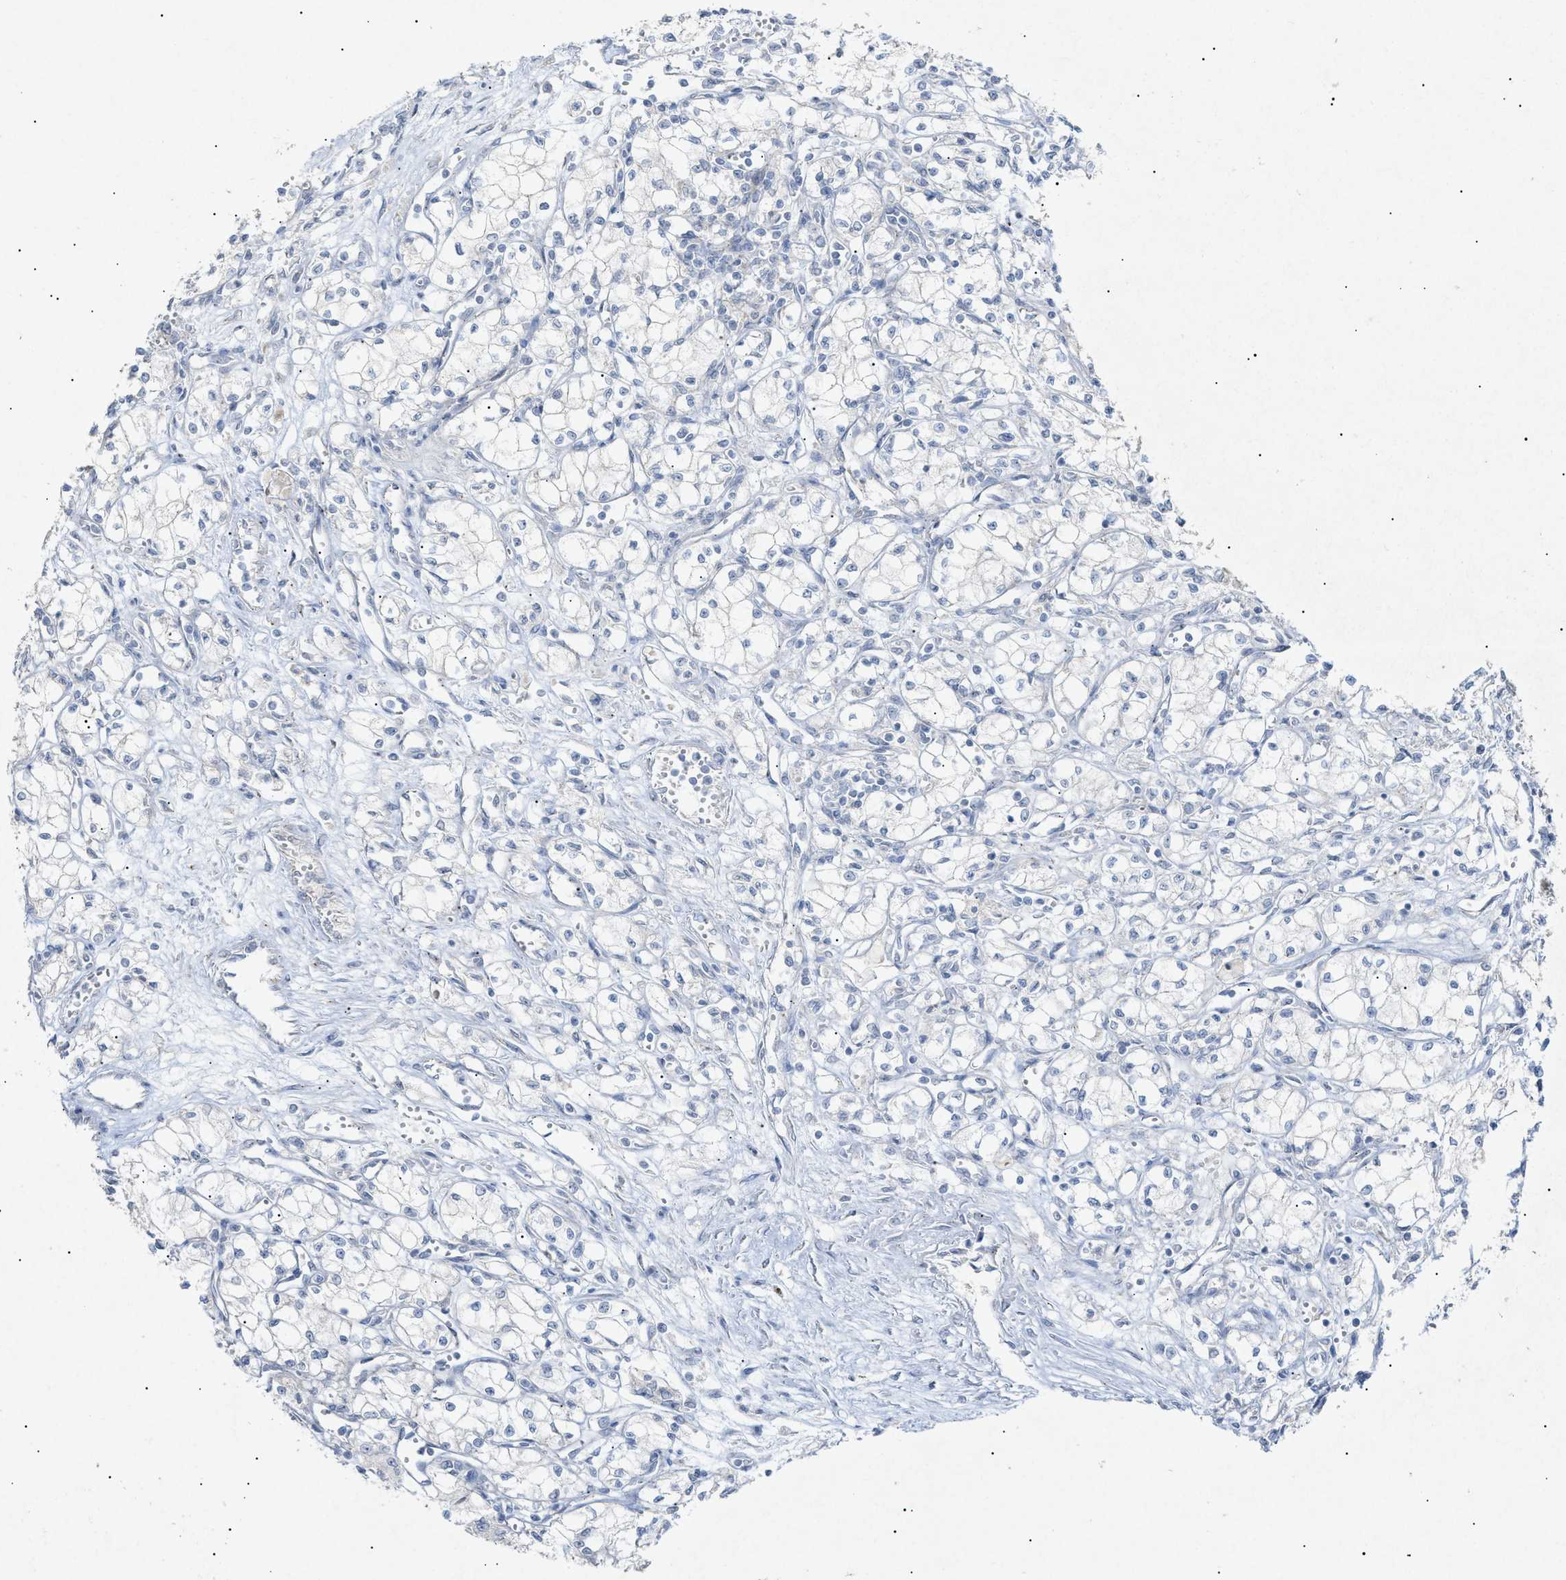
{"staining": {"intensity": "negative", "quantity": "none", "location": "none"}, "tissue": "renal cancer", "cell_type": "Tumor cells", "image_type": "cancer", "snomed": [{"axis": "morphology", "description": "Normal tissue, NOS"}, {"axis": "morphology", "description": "Adenocarcinoma, NOS"}, {"axis": "topography", "description": "Kidney"}], "caption": "A micrograph of human renal adenocarcinoma is negative for staining in tumor cells.", "gene": "SLC25A31", "patient": {"sex": "male", "age": 59}}